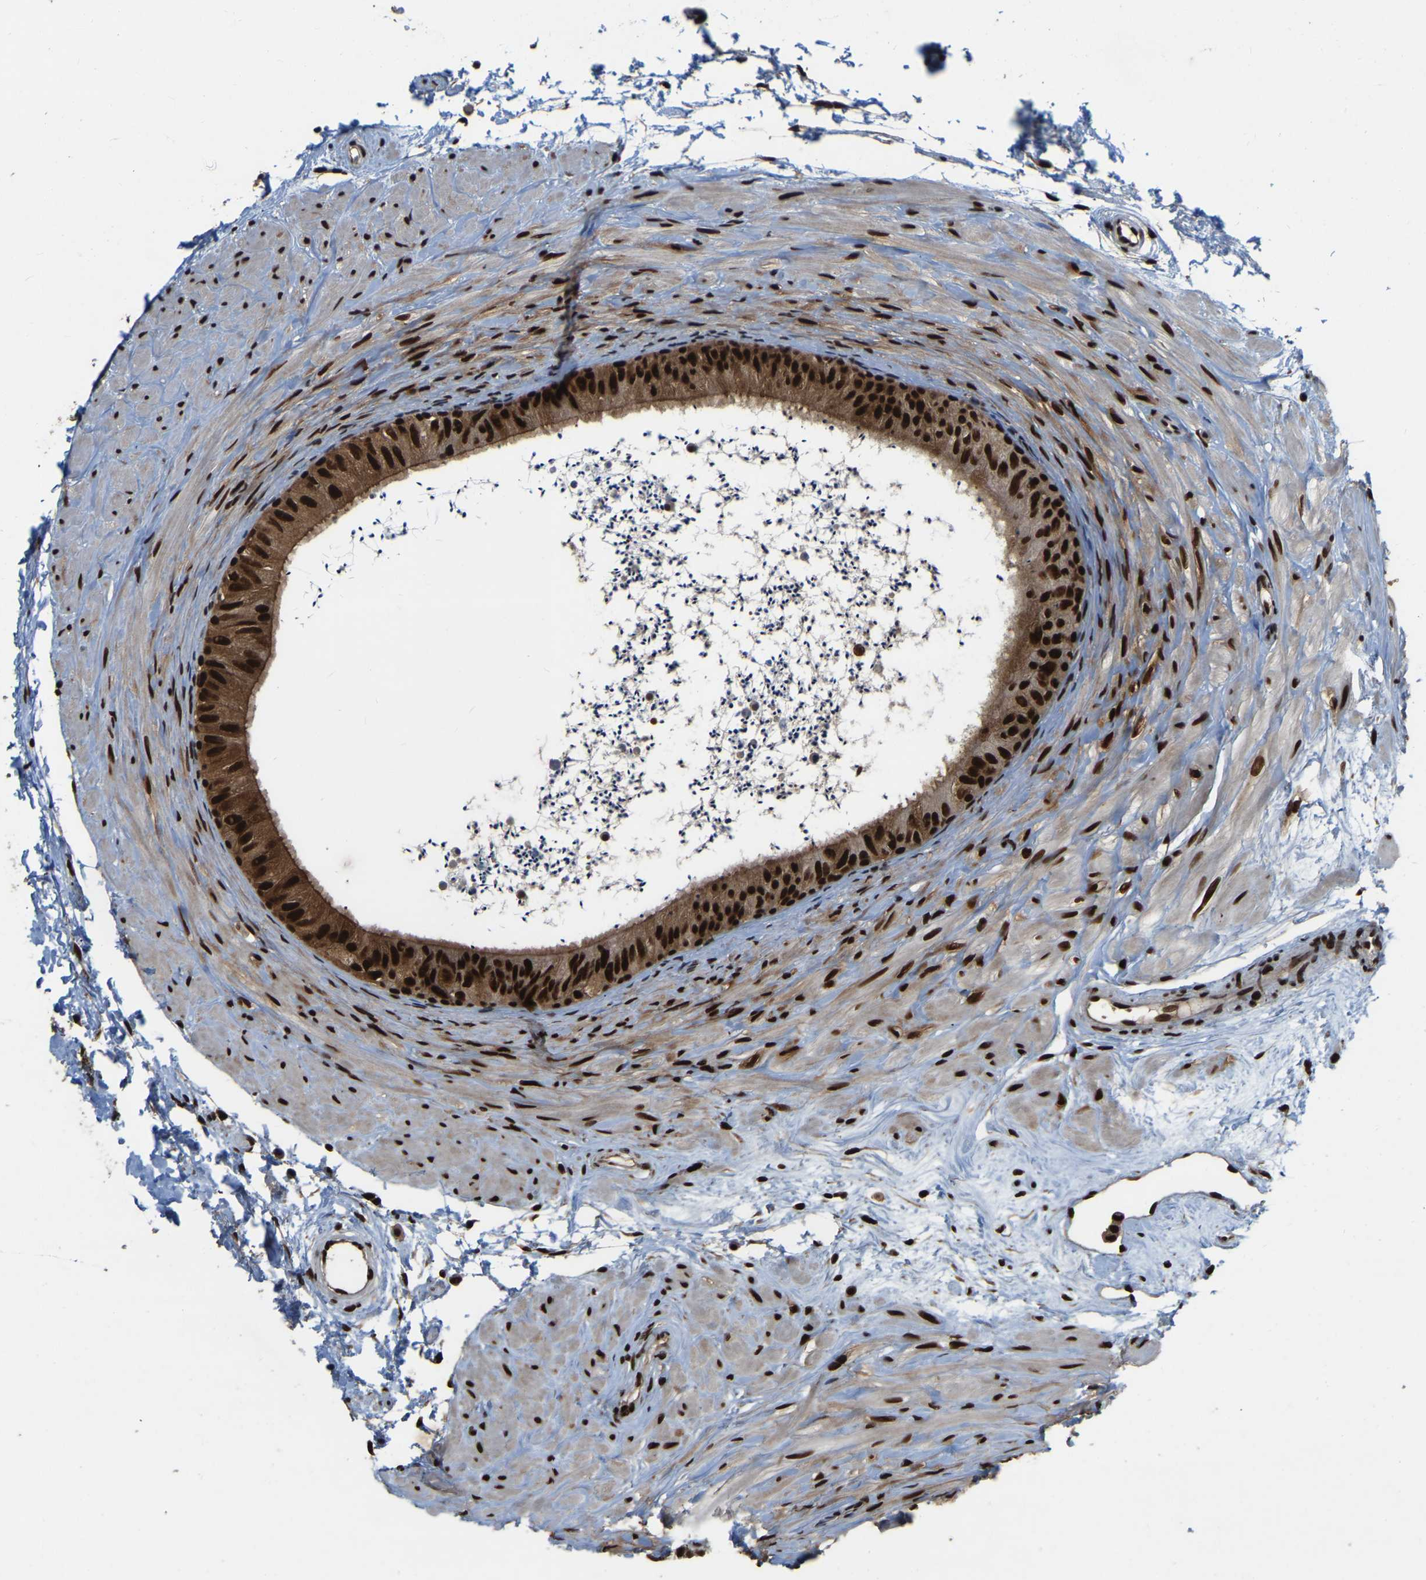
{"staining": {"intensity": "strong", "quantity": ">75%", "location": "cytoplasmic/membranous,nuclear"}, "tissue": "epididymis", "cell_type": "Glandular cells", "image_type": "normal", "snomed": [{"axis": "morphology", "description": "Normal tissue, NOS"}, {"axis": "topography", "description": "Epididymis"}], "caption": "High-magnification brightfield microscopy of normal epididymis stained with DAB (3,3'-diaminobenzidine) (brown) and counterstained with hematoxylin (blue). glandular cells exhibit strong cytoplasmic/membranous,nuclear expression is appreciated in approximately>75% of cells.", "gene": "TBL1XR1", "patient": {"sex": "male", "age": 56}}